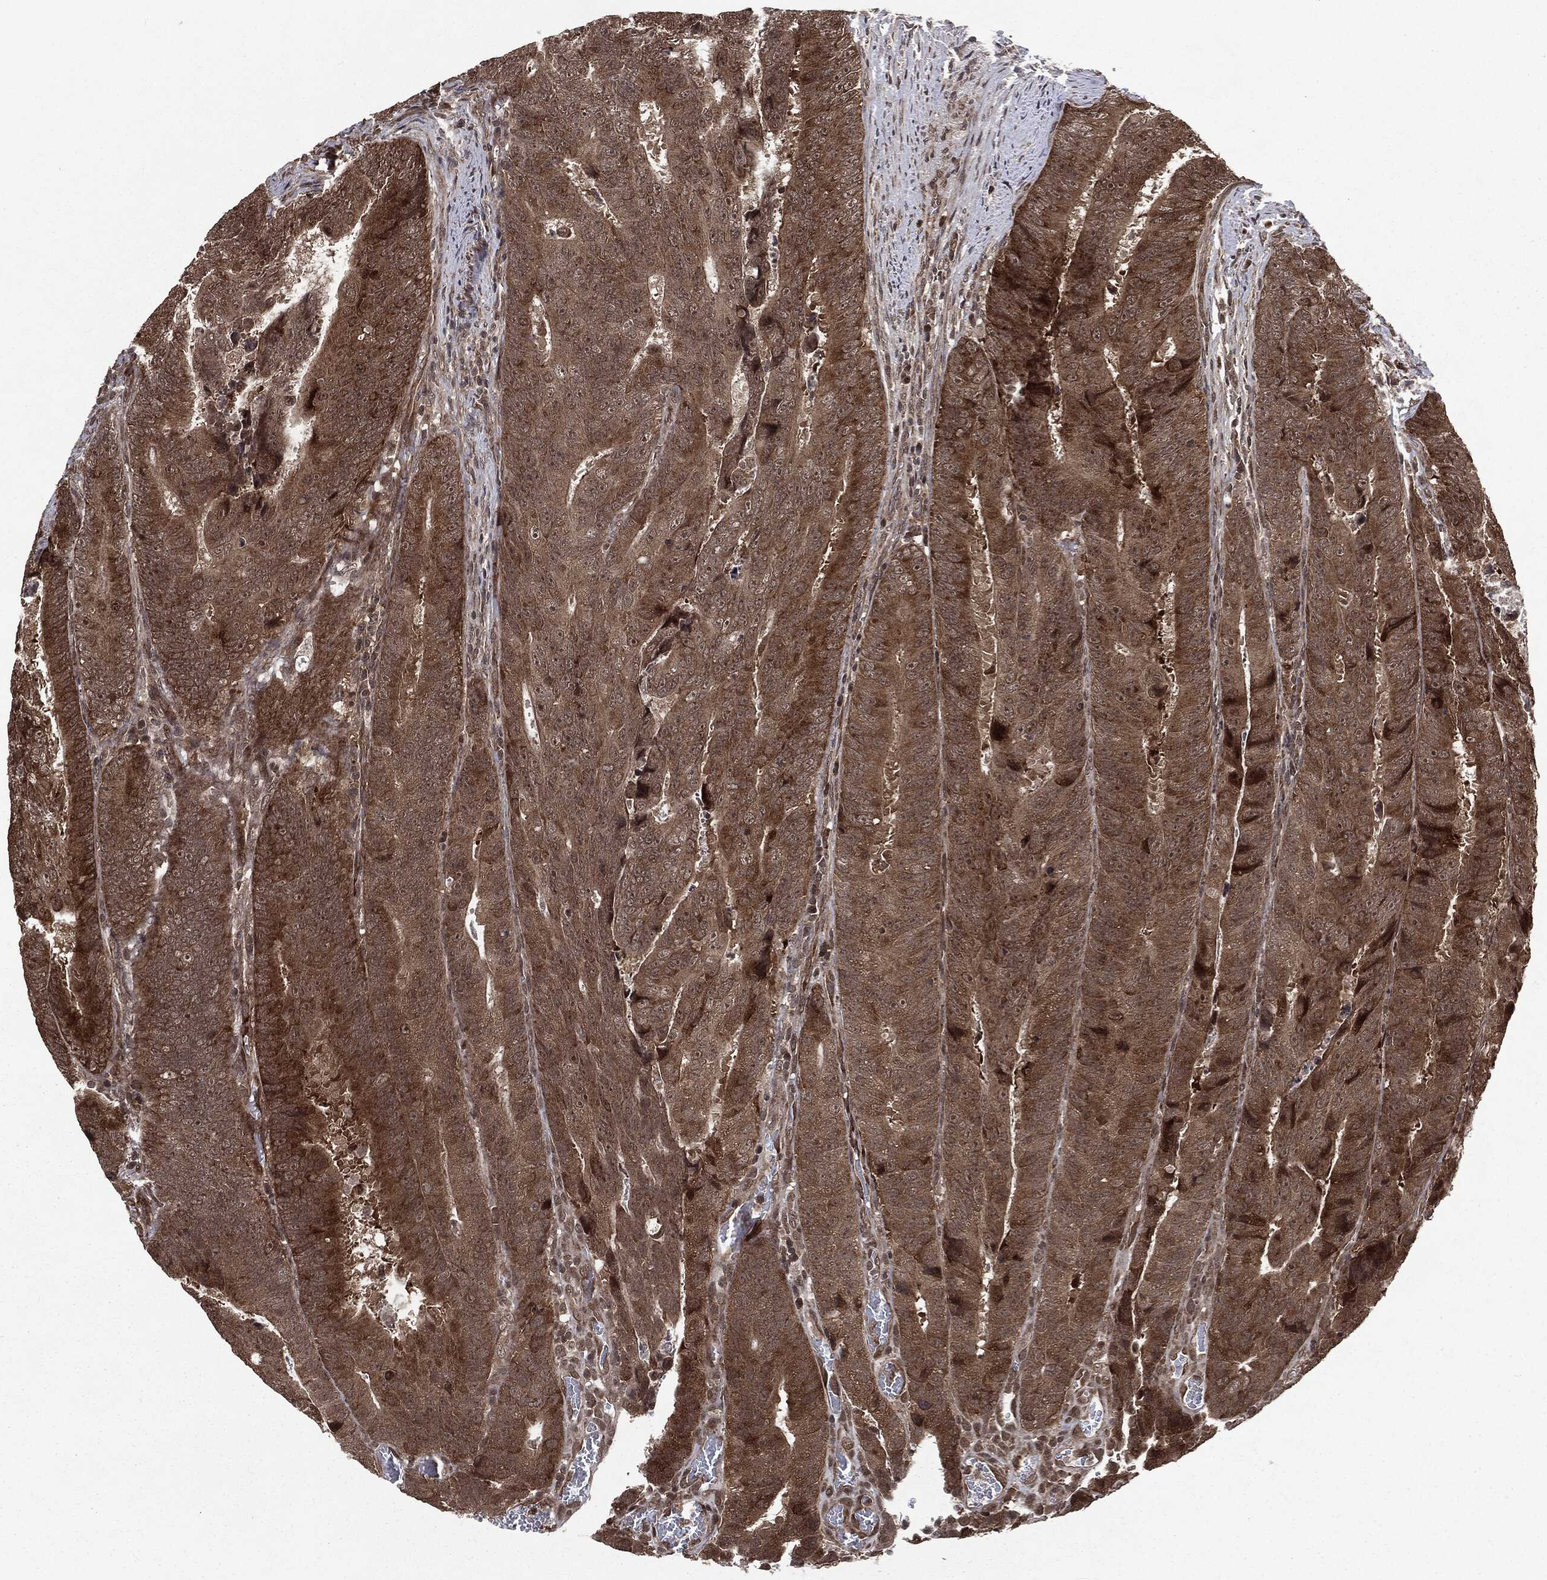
{"staining": {"intensity": "strong", "quantity": "25%-75%", "location": "cytoplasmic/membranous,nuclear"}, "tissue": "colorectal cancer", "cell_type": "Tumor cells", "image_type": "cancer", "snomed": [{"axis": "morphology", "description": "Adenocarcinoma, NOS"}, {"axis": "topography", "description": "Colon"}], "caption": "Adenocarcinoma (colorectal) stained with immunohistochemistry exhibits strong cytoplasmic/membranous and nuclear expression in approximately 25%-75% of tumor cells. Using DAB (brown) and hematoxylin (blue) stains, captured at high magnification using brightfield microscopy.", "gene": "STAU2", "patient": {"sex": "female", "age": 48}}